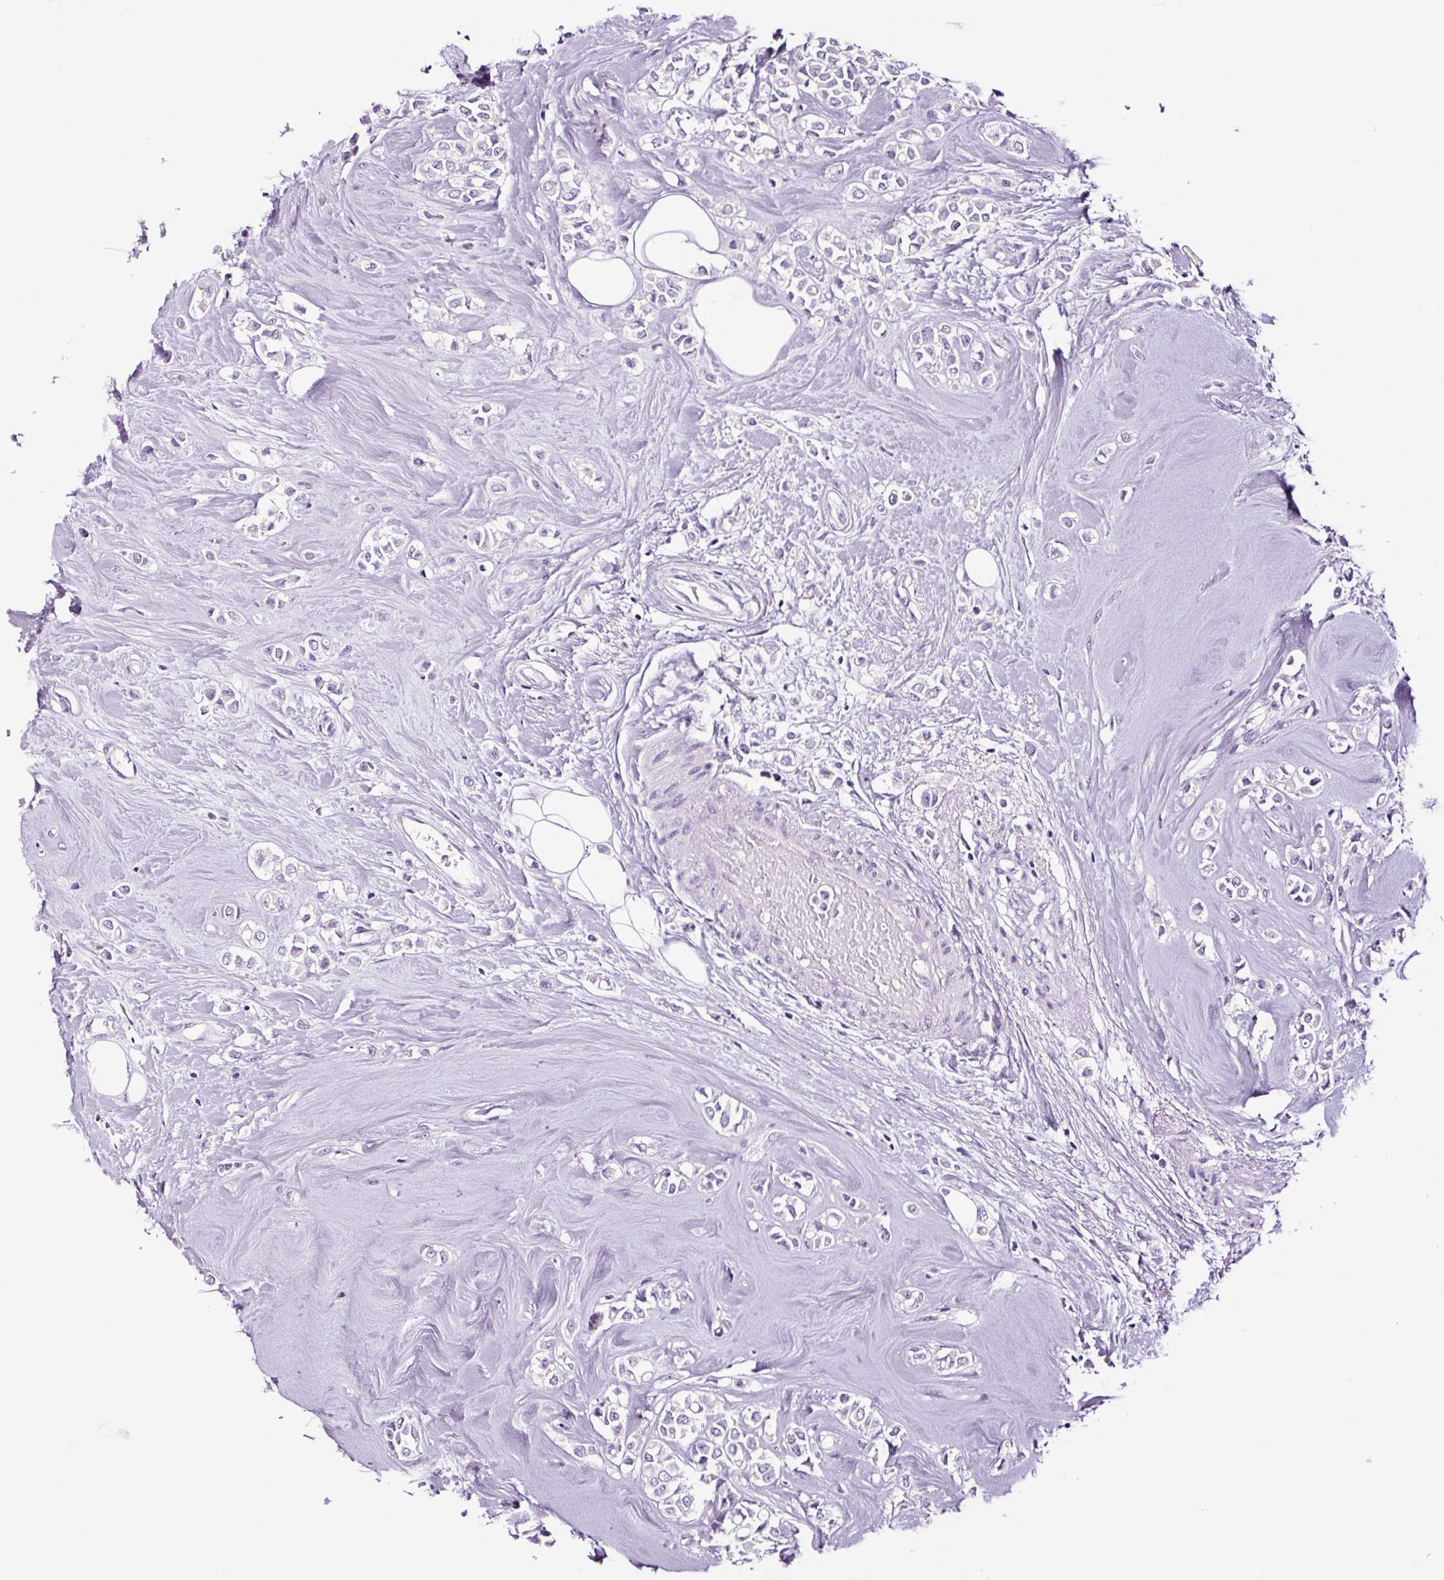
{"staining": {"intensity": "negative", "quantity": "none", "location": "none"}, "tissue": "breast cancer", "cell_type": "Tumor cells", "image_type": "cancer", "snomed": [{"axis": "morphology", "description": "Lobular carcinoma"}, {"axis": "topography", "description": "Breast"}], "caption": "Immunohistochemistry (IHC) image of neoplastic tissue: breast lobular carcinoma stained with DAB (3,3'-diaminobenzidine) exhibits no significant protein positivity in tumor cells. Nuclei are stained in blue.", "gene": "FBXL7", "patient": {"sex": "female", "age": 68}}